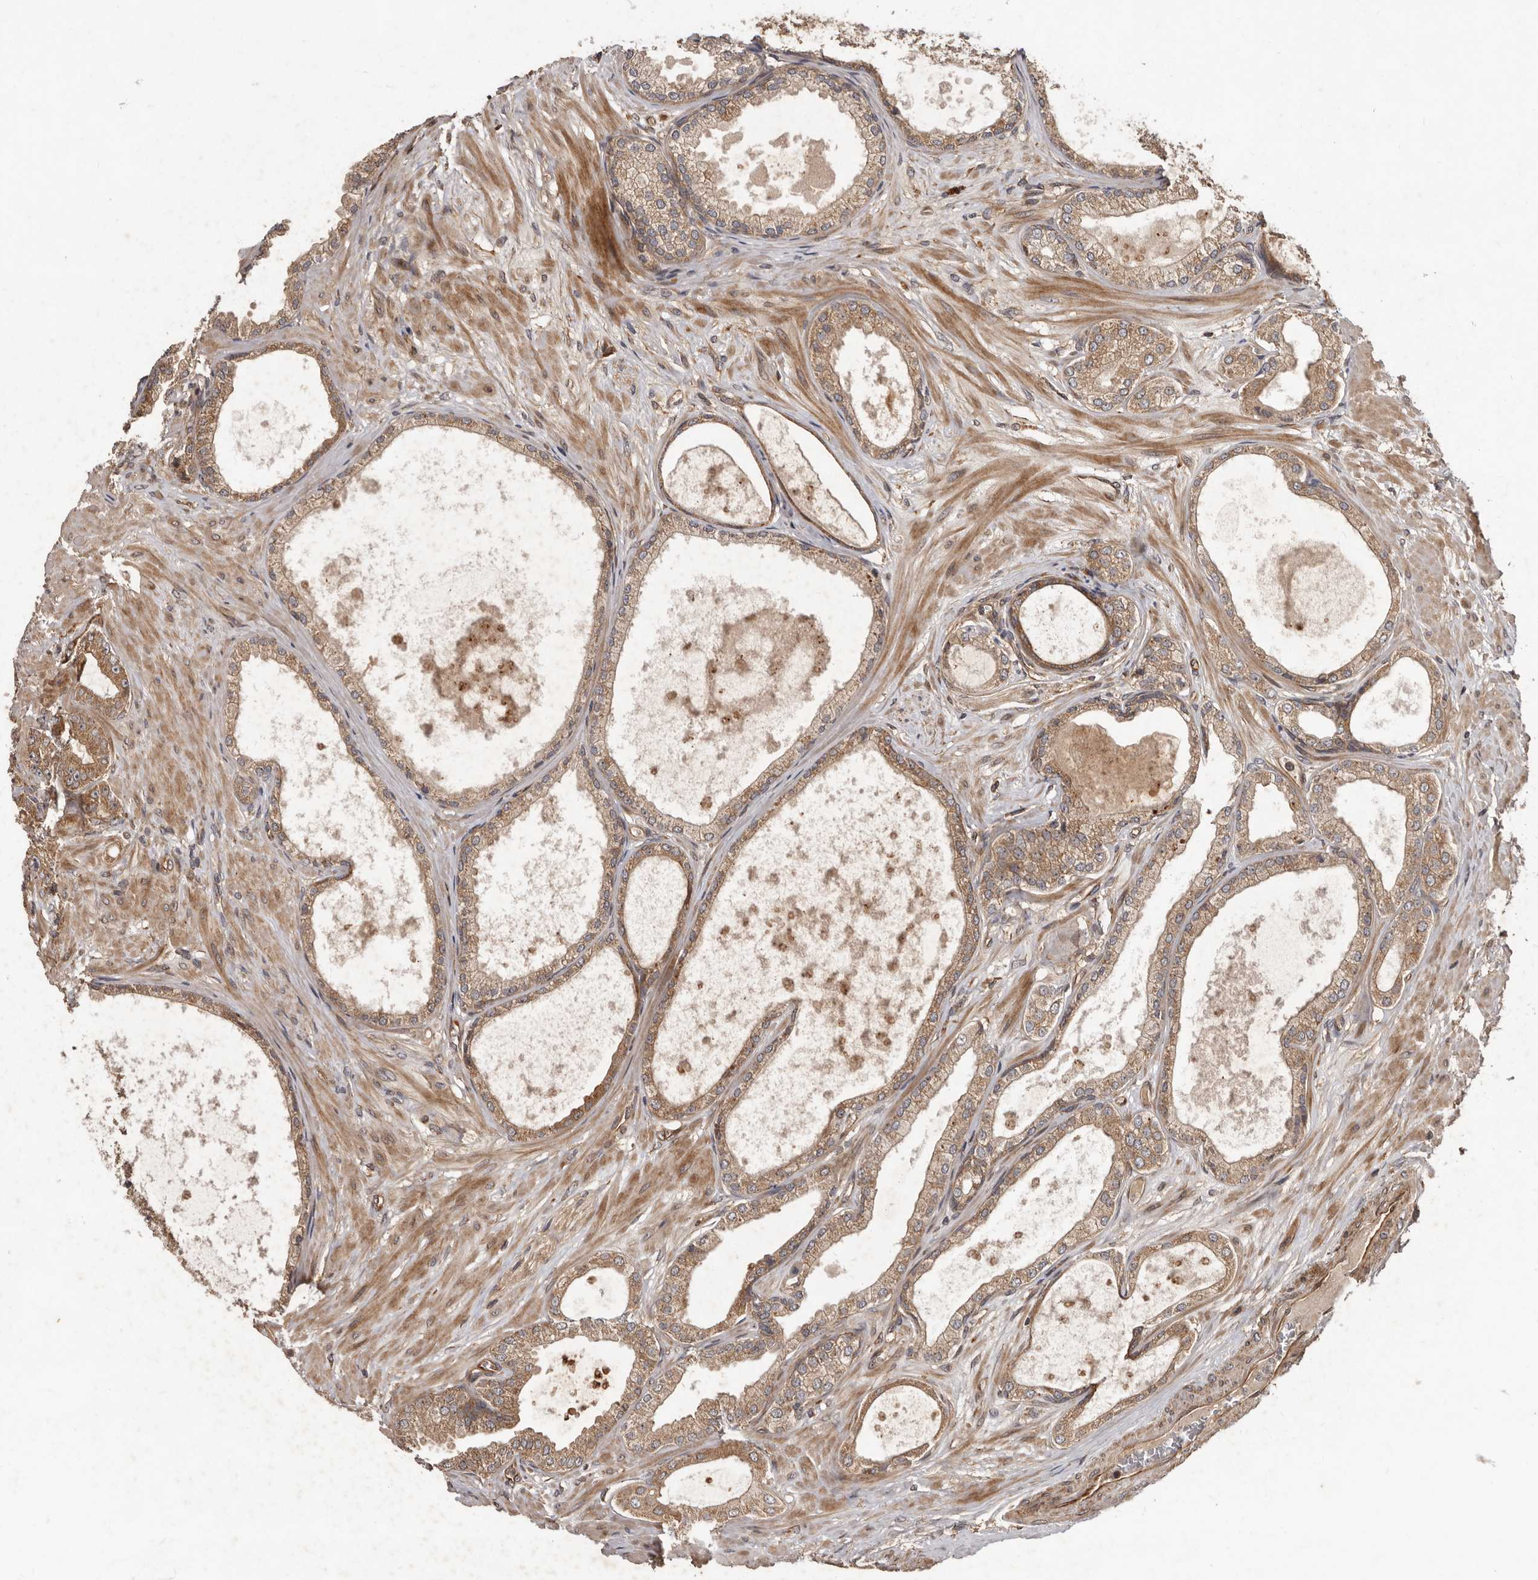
{"staining": {"intensity": "weak", "quantity": ">75%", "location": "cytoplasmic/membranous"}, "tissue": "prostate cancer", "cell_type": "Tumor cells", "image_type": "cancer", "snomed": [{"axis": "morphology", "description": "Adenocarcinoma, Low grade"}, {"axis": "topography", "description": "Prostate"}], "caption": "Prostate low-grade adenocarcinoma tissue demonstrates weak cytoplasmic/membranous expression in approximately >75% of tumor cells, visualized by immunohistochemistry. The protein of interest is stained brown, and the nuclei are stained in blue (DAB (3,3'-diaminobenzidine) IHC with brightfield microscopy, high magnification).", "gene": "STK36", "patient": {"sex": "male", "age": 63}}